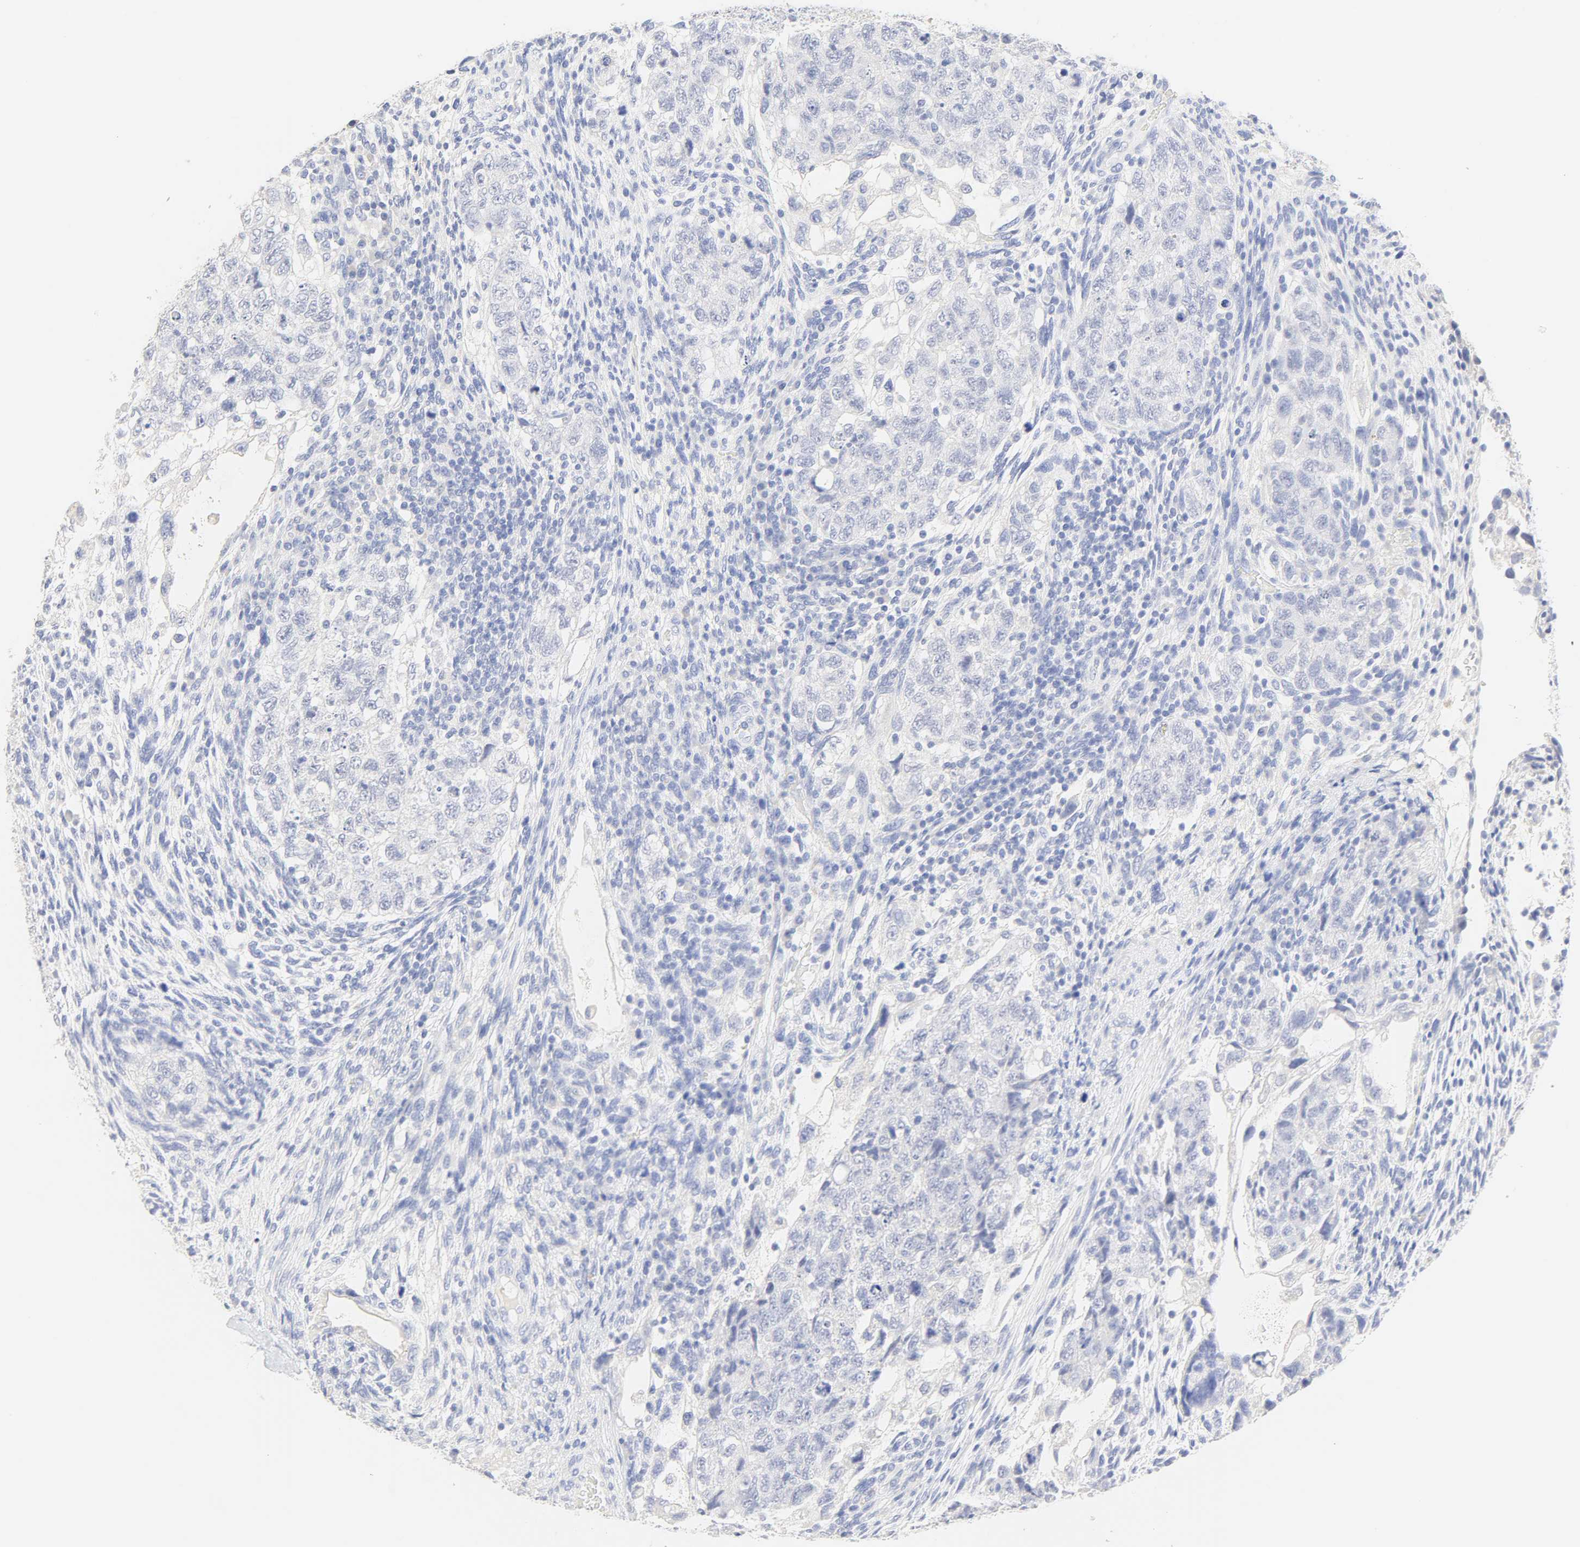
{"staining": {"intensity": "negative", "quantity": "none", "location": "none"}, "tissue": "testis cancer", "cell_type": "Tumor cells", "image_type": "cancer", "snomed": [{"axis": "morphology", "description": "Normal tissue, NOS"}, {"axis": "morphology", "description": "Carcinoma, Embryonal, NOS"}, {"axis": "topography", "description": "Testis"}], "caption": "Micrograph shows no protein expression in tumor cells of testis cancer (embryonal carcinoma) tissue.", "gene": "SLCO1B3", "patient": {"sex": "male", "age": 36}}